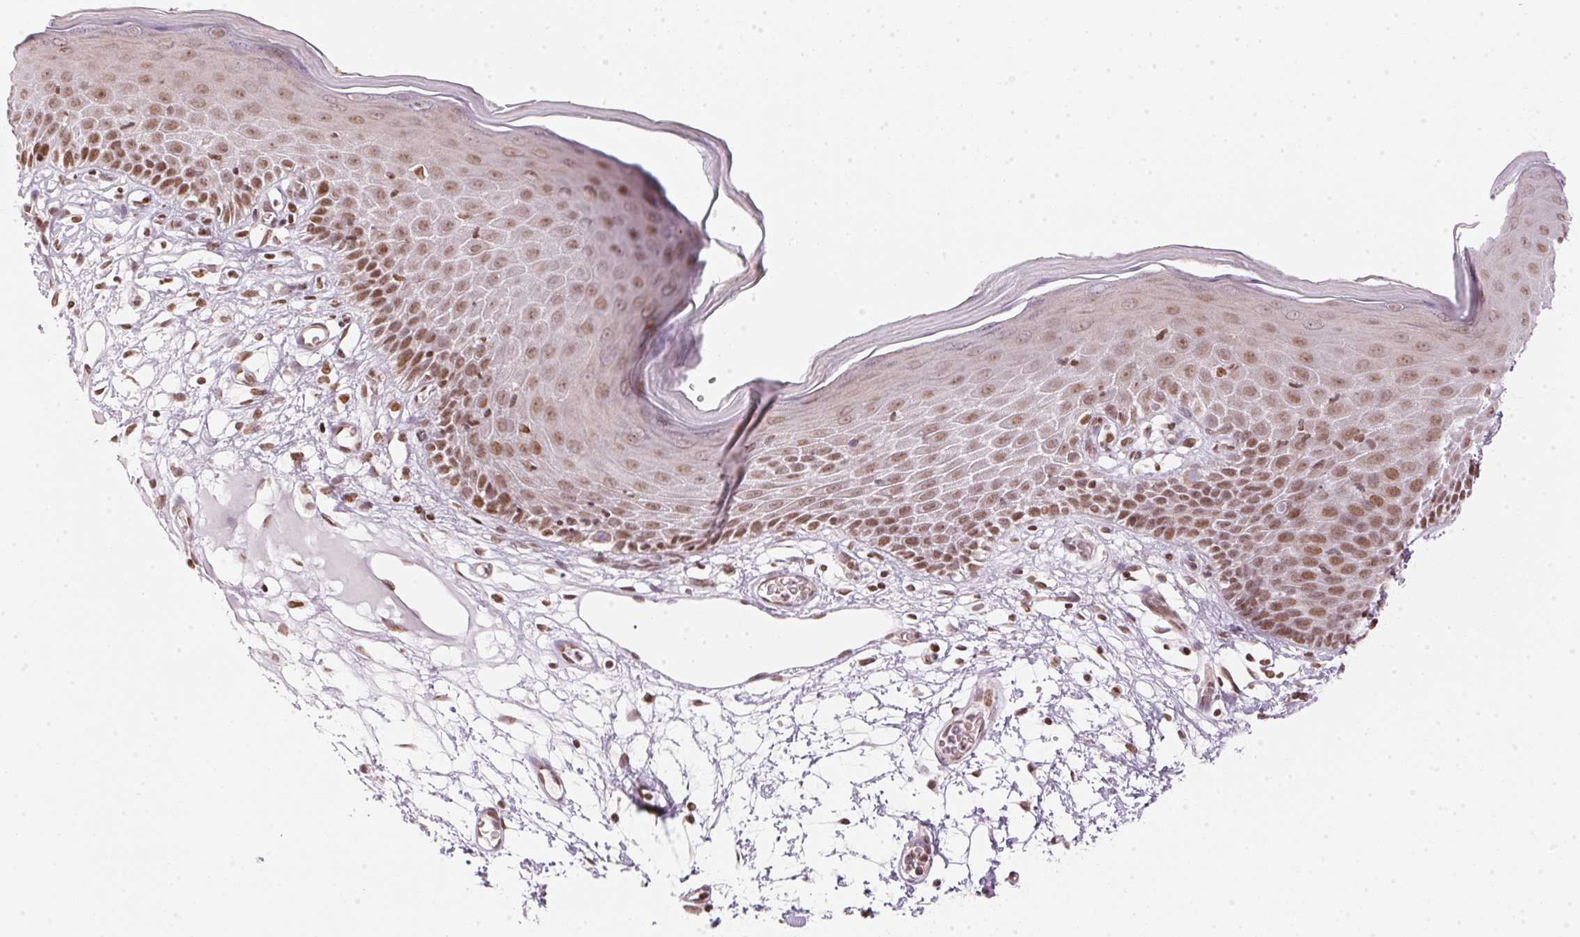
{"staining": {"intensity": "moderate", "quantity": "25%-75%", "location": "nuclear"}, "tissue": "skin", "cell_type": "Epidermal cells", "image_type": "normal", "snomed": [{"axis": "morphology", "description": "Normal tissue, NOS"}, {"axis": "topography", "description": "Vulva"}], "caption": "This photomicrograph displays IHC staining of normal human skin, with medium moderate nuclear expression in about 25%-75% of epidermal cells.", "gene": "KAT6A", "patient": {"sex": "female", "age": 68}}